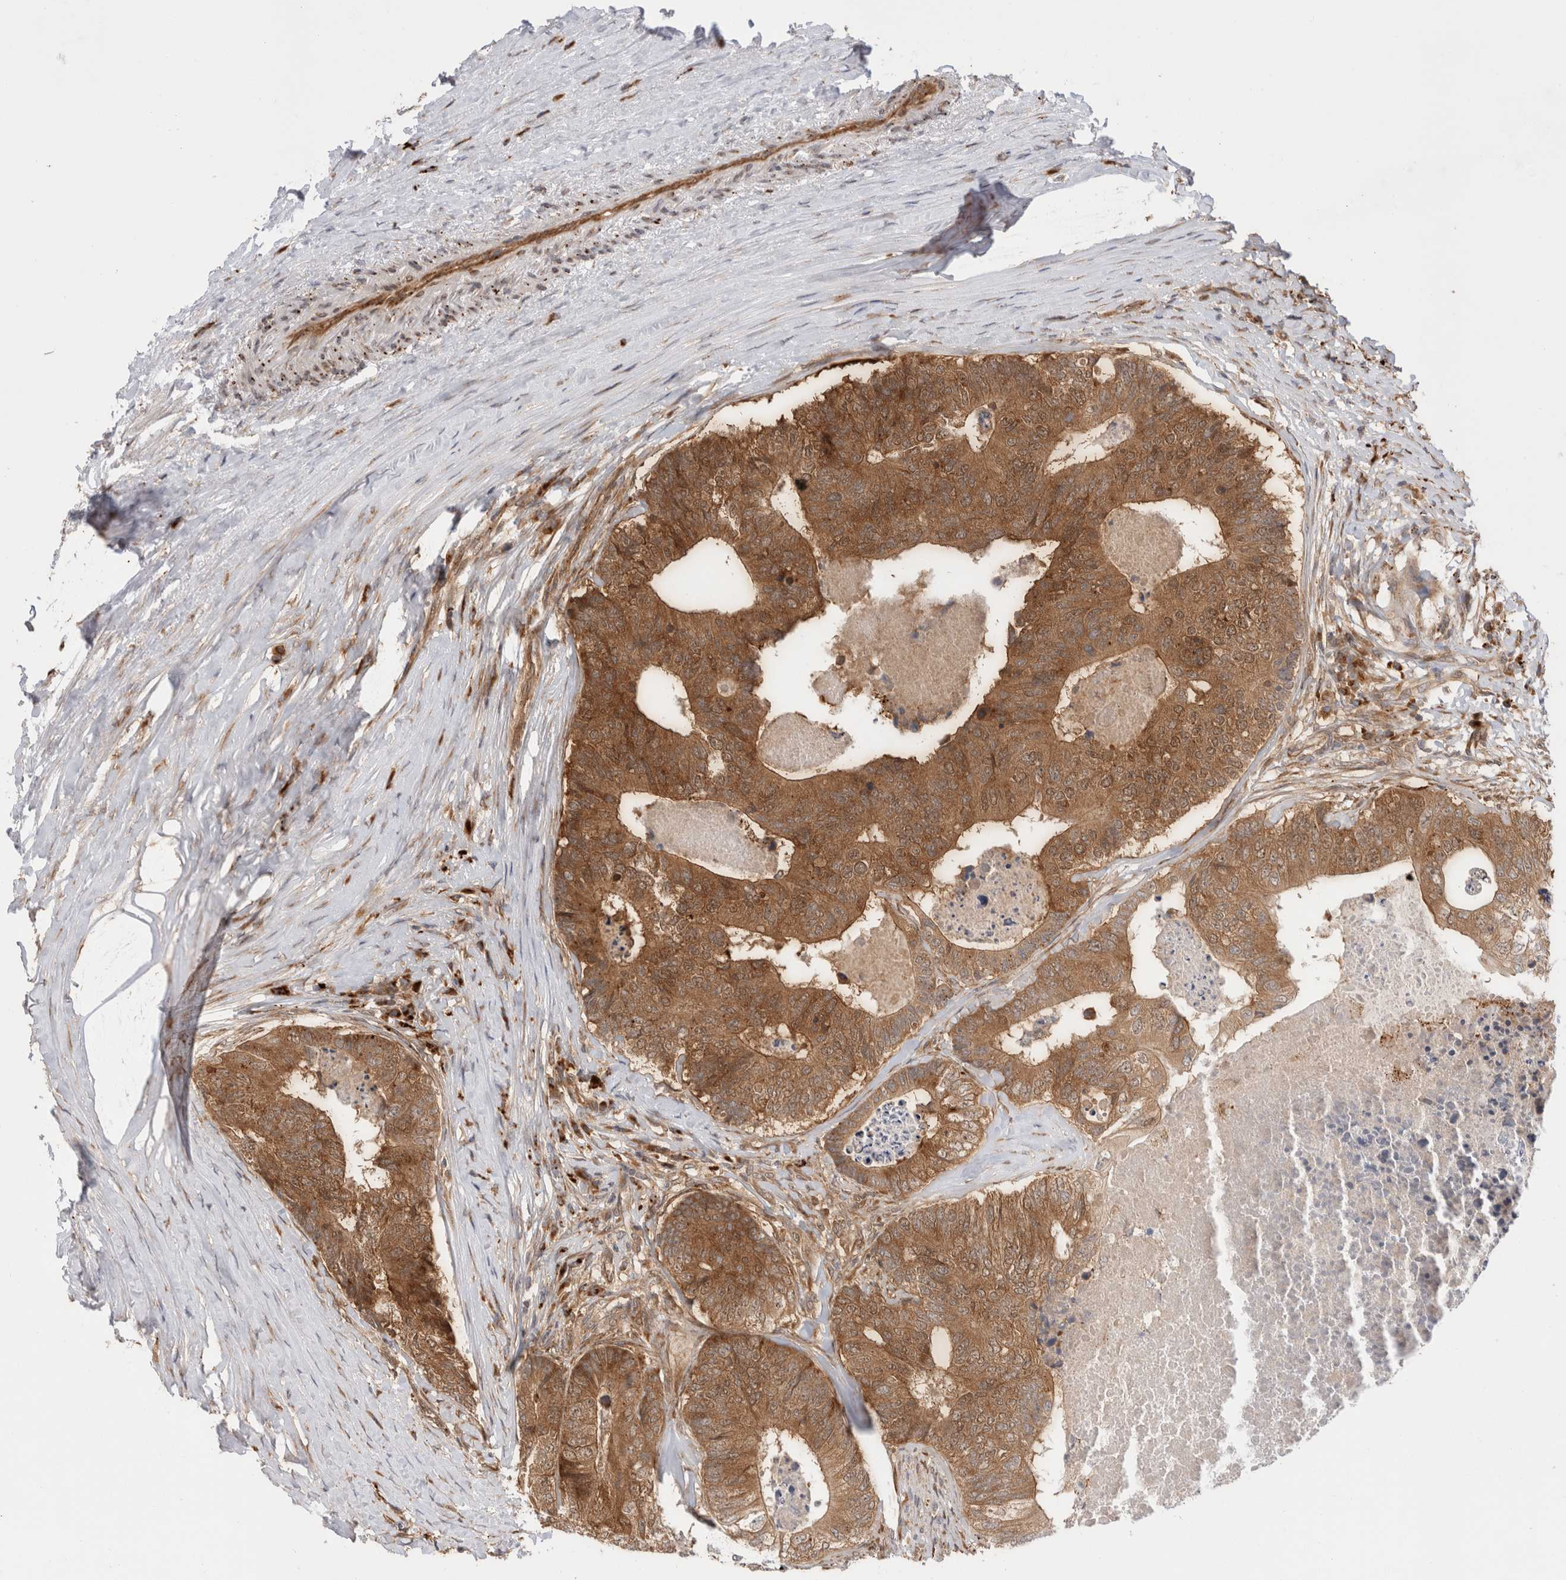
{"staining": {"intensity": "moderate", "quantity": ">75%", "location": "cytoplasmic/membranous"}, "tissue": "colorectal cancer", "cell_type": "Tumor cells", "image_type": "cancer", "snomed": [{"axis": "morphology", "description": "Adenocarcinoma, NOS"}, {"axis": "topography", "description": "Colon"}], "caption": "Protein staining reveals moderate cytoplasmic/membranous positivity in about >75% of tumor cells in colorectal adenocarcinoma.", "gene": "ACTL9", "patient": {"sex": "female", "age": 67}}